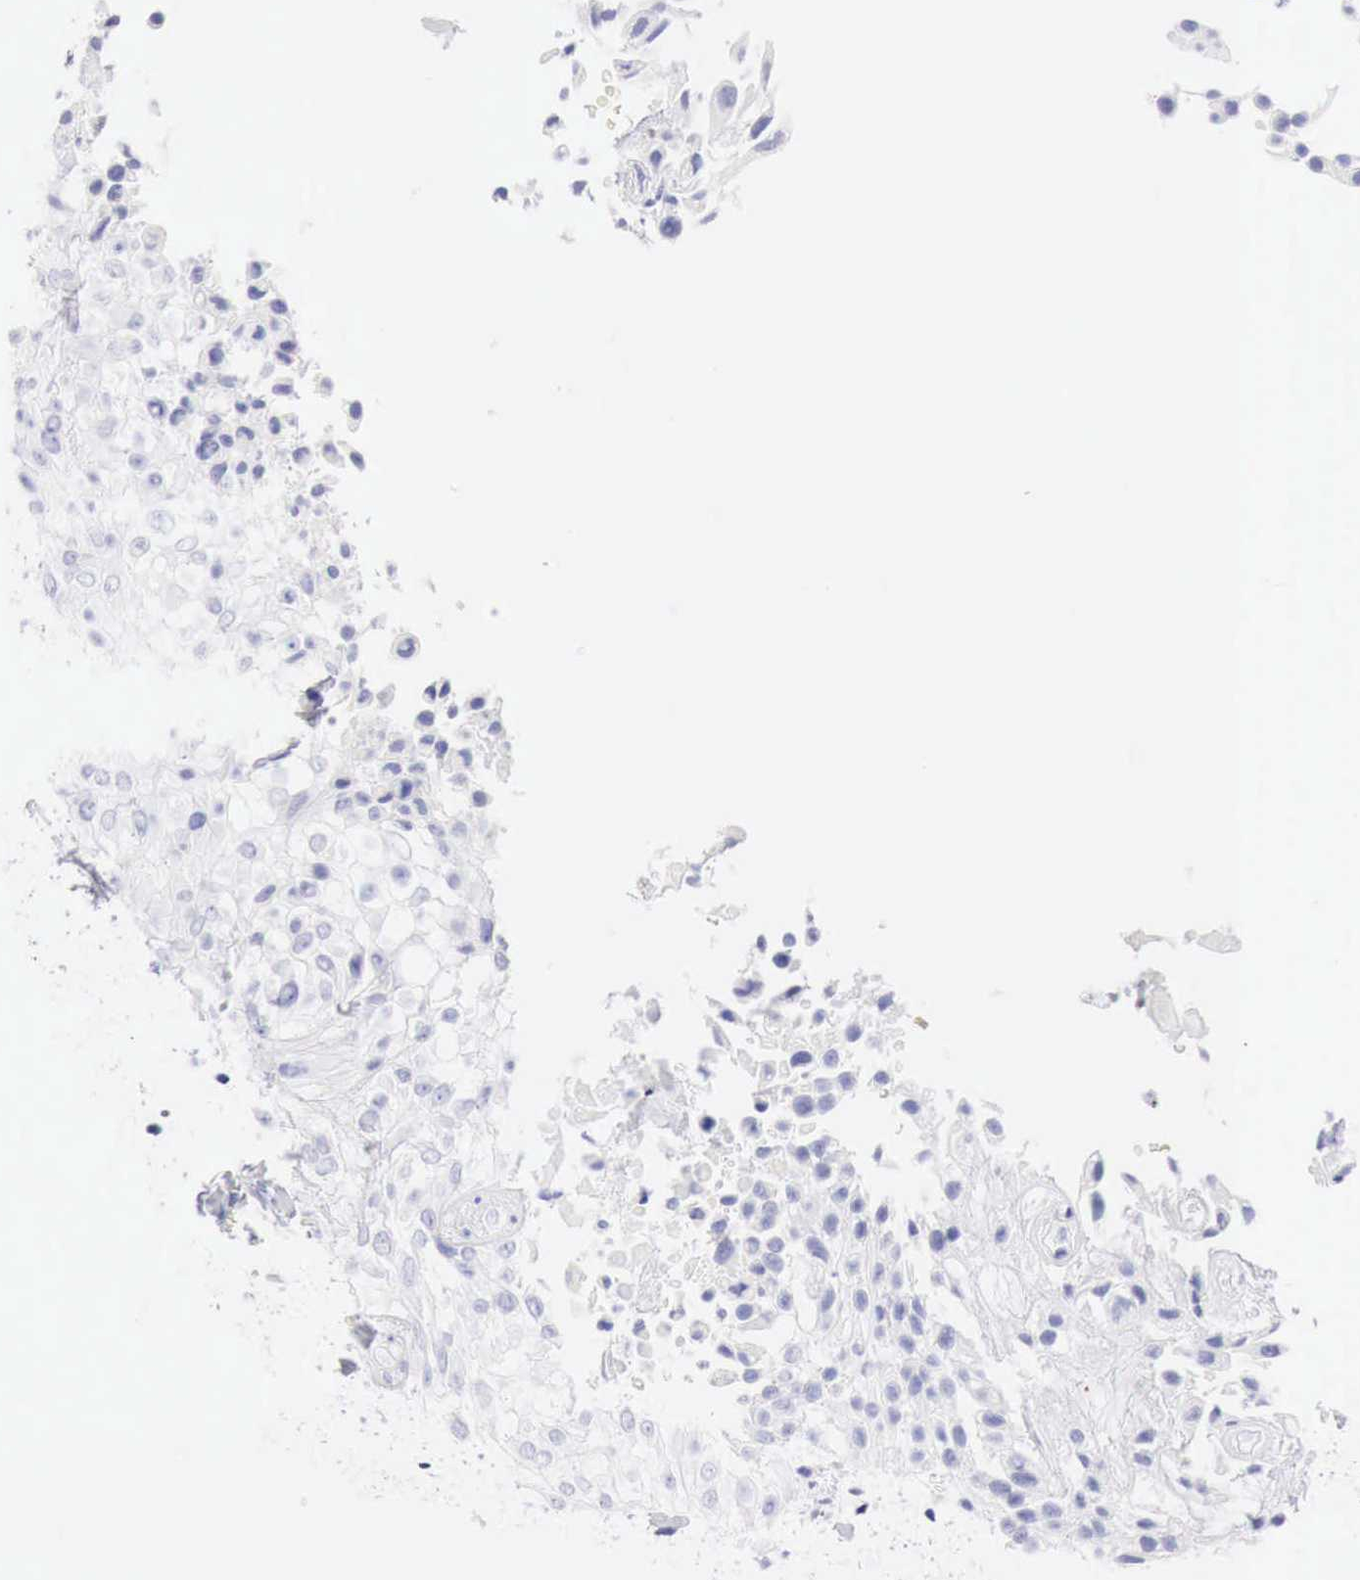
{"staining": {"intensity": "negative", "quantity": "none", "location": "none"}, "tissue": "urothelial cancer", "cell_type": "Tumor cells", "image_type": "cancer", "snomed": [{"axis": "morphology", "description": "Urothelial carcinoma, High grade"}, {"axis": "topography", "description": "Urinary bladder"}], "caption": "High-grade urothelial carcinoma was stained to show a protein in brown. There is no significant staining in tumor cells.", "gene": "CDKN2A", "patient": {"sex": "male", "age": 56}}